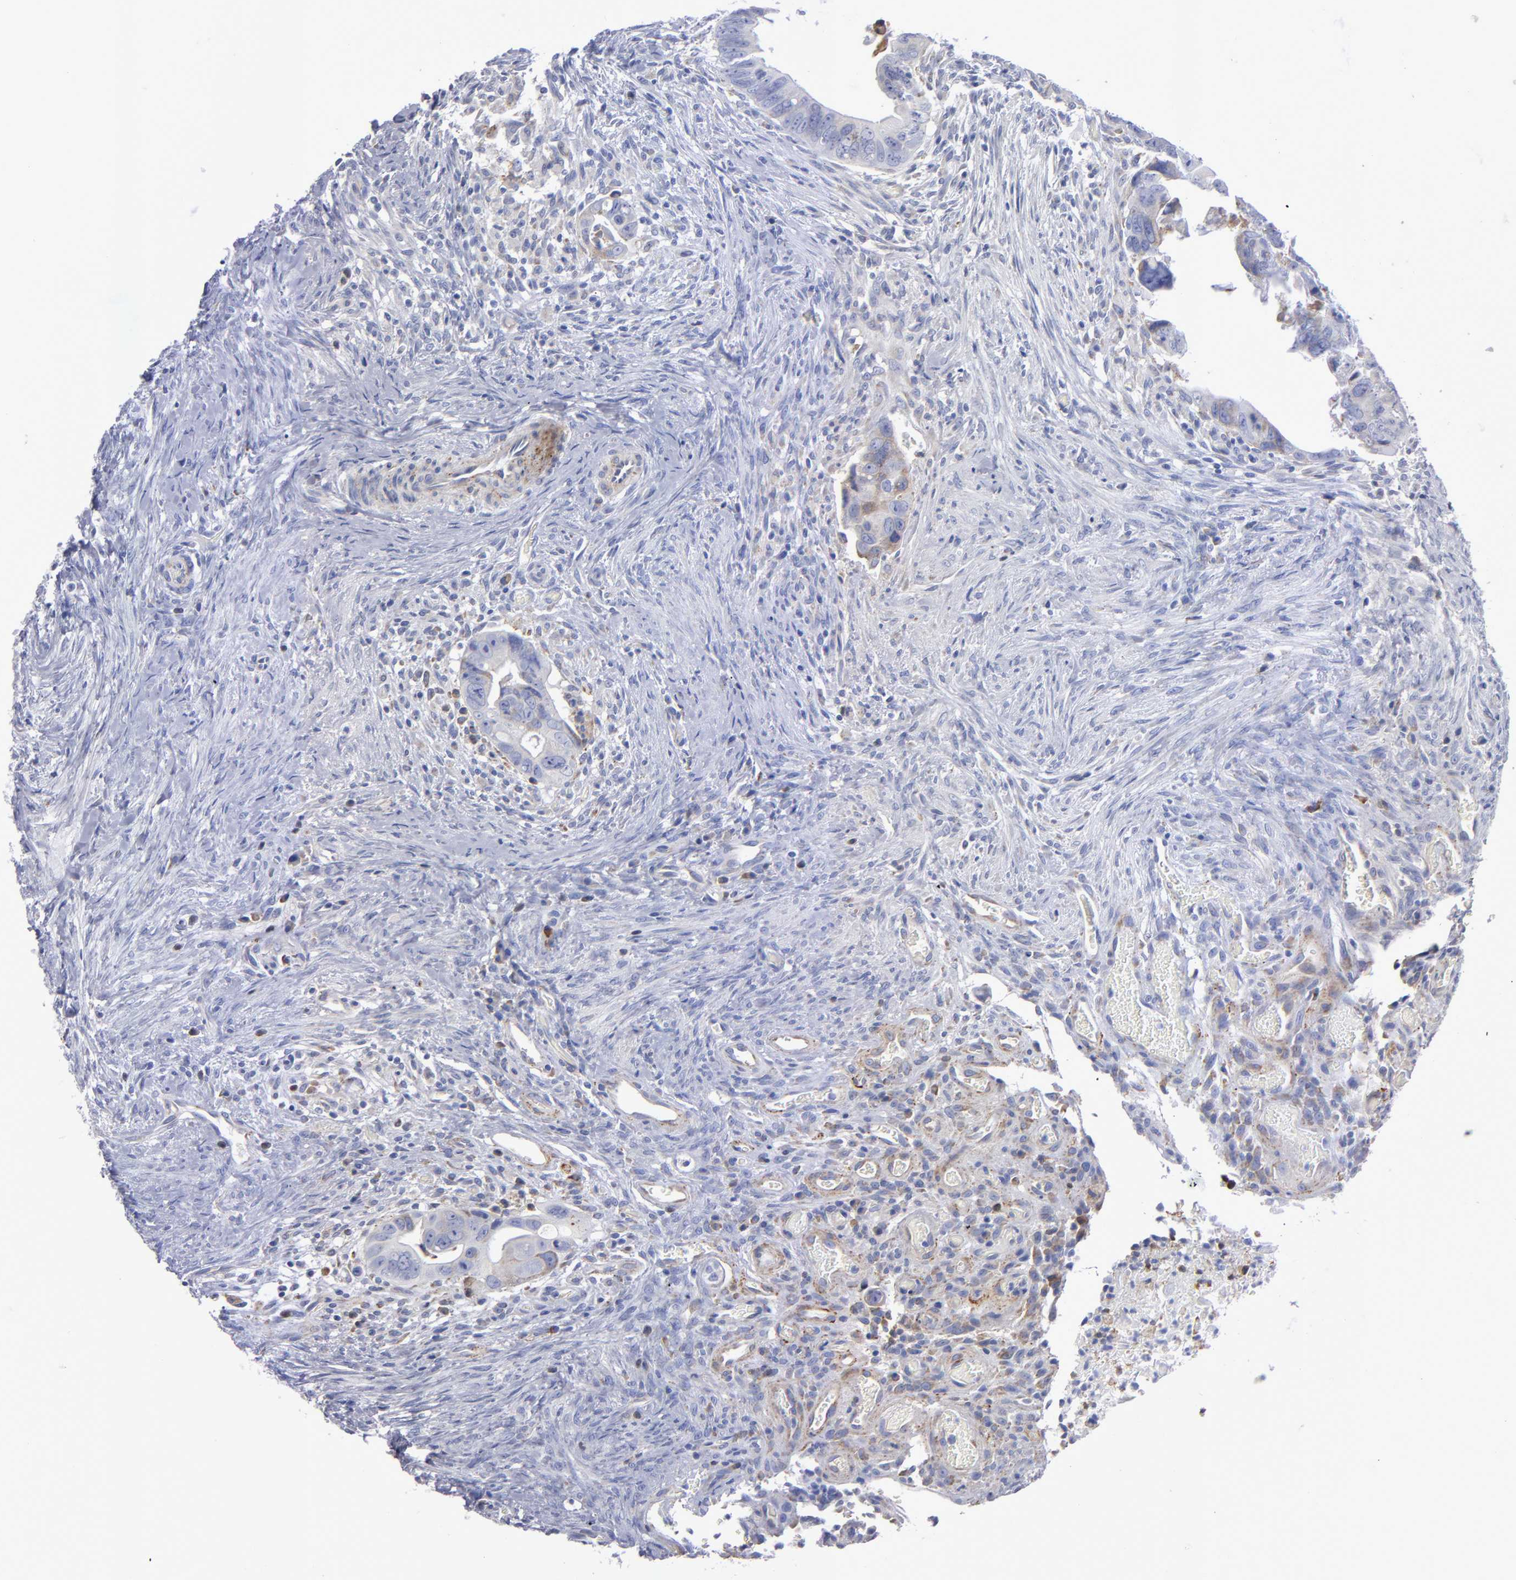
{"staining": {"intensity": "weak", "quantity": "<25%", "location": "cytoplasmic/membranous"}, "tissue": "colorectal cancer", "cell_type": "Tumor cells", "image_type": "cancer", "snomed": [{"axis": "morphology", "description": "Adenocarcinoma, NOS"}, {"axis": "topography", "description": "Rectum"}], "caption": "Colorectal adenocarcinoma stained for a protein using immunohistochemistry shows no positivity tumor cells.", "gene": "MFGE8", "patient": {"sex": "male", "age": 53}}